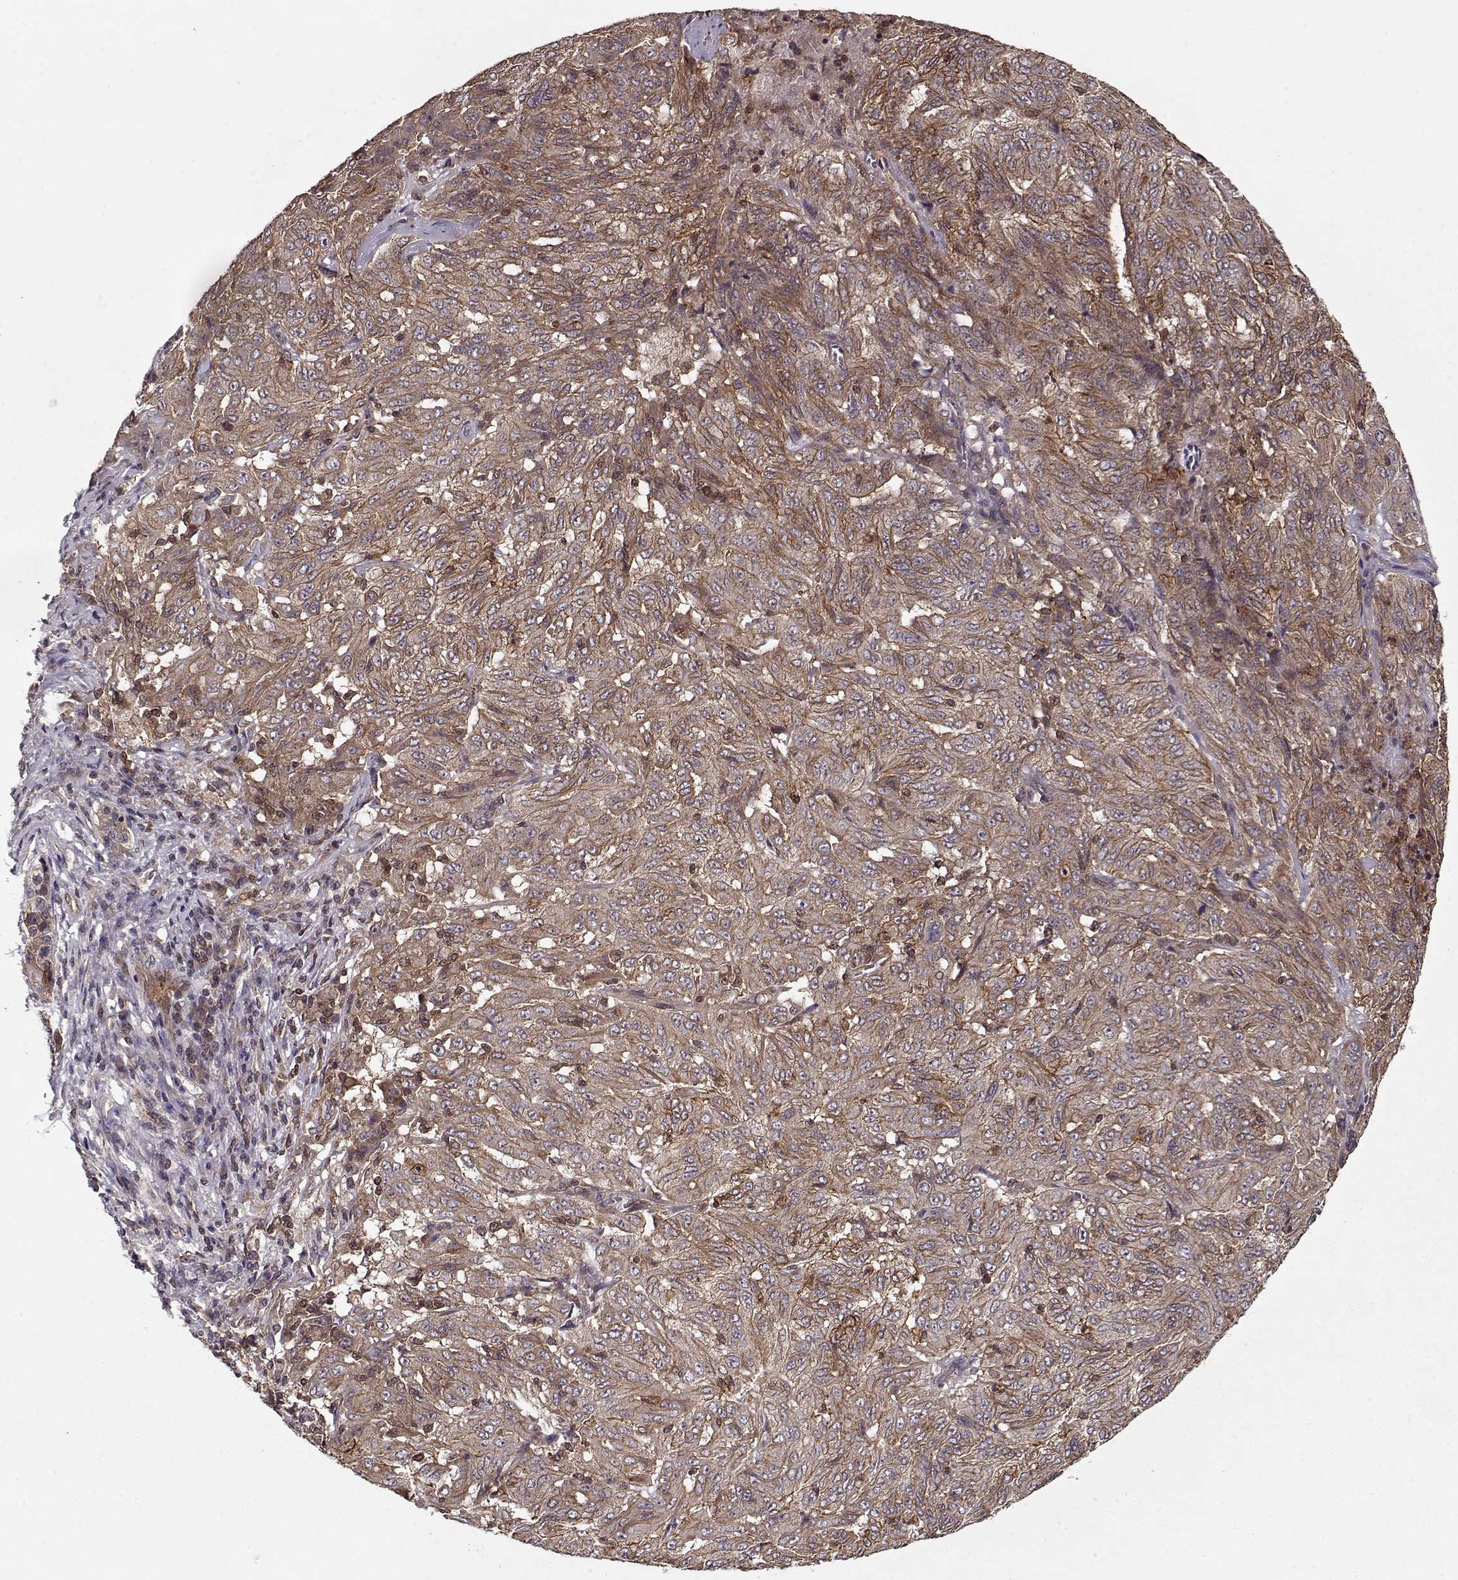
{"staining": {"intensity": "moderate", "quantity": ">75%", "location": "cytoplasmic/membranous"}, "tissue": "pancreatic cancer", "cell_type": "Tumor cells", "image_type": "cancer", "snomed": [{"axis": "morphology", "description": "Adenocarcinoma, NOS"}, {"axis": "topography", "description": "Pancreas"}], "caption": "Tumor cells reveal medium levels of moderate cytoplasmic/membranous positivity in approximately >75% of cells in adenocarcinoma (pancreatic). The staining was performed using DAB, with brown indicating positive protein expression. Nuclei are stained blue with hematoxylin.", "gene": "PPP1R12A", "patient": {"sex": "male", "age": 63}}